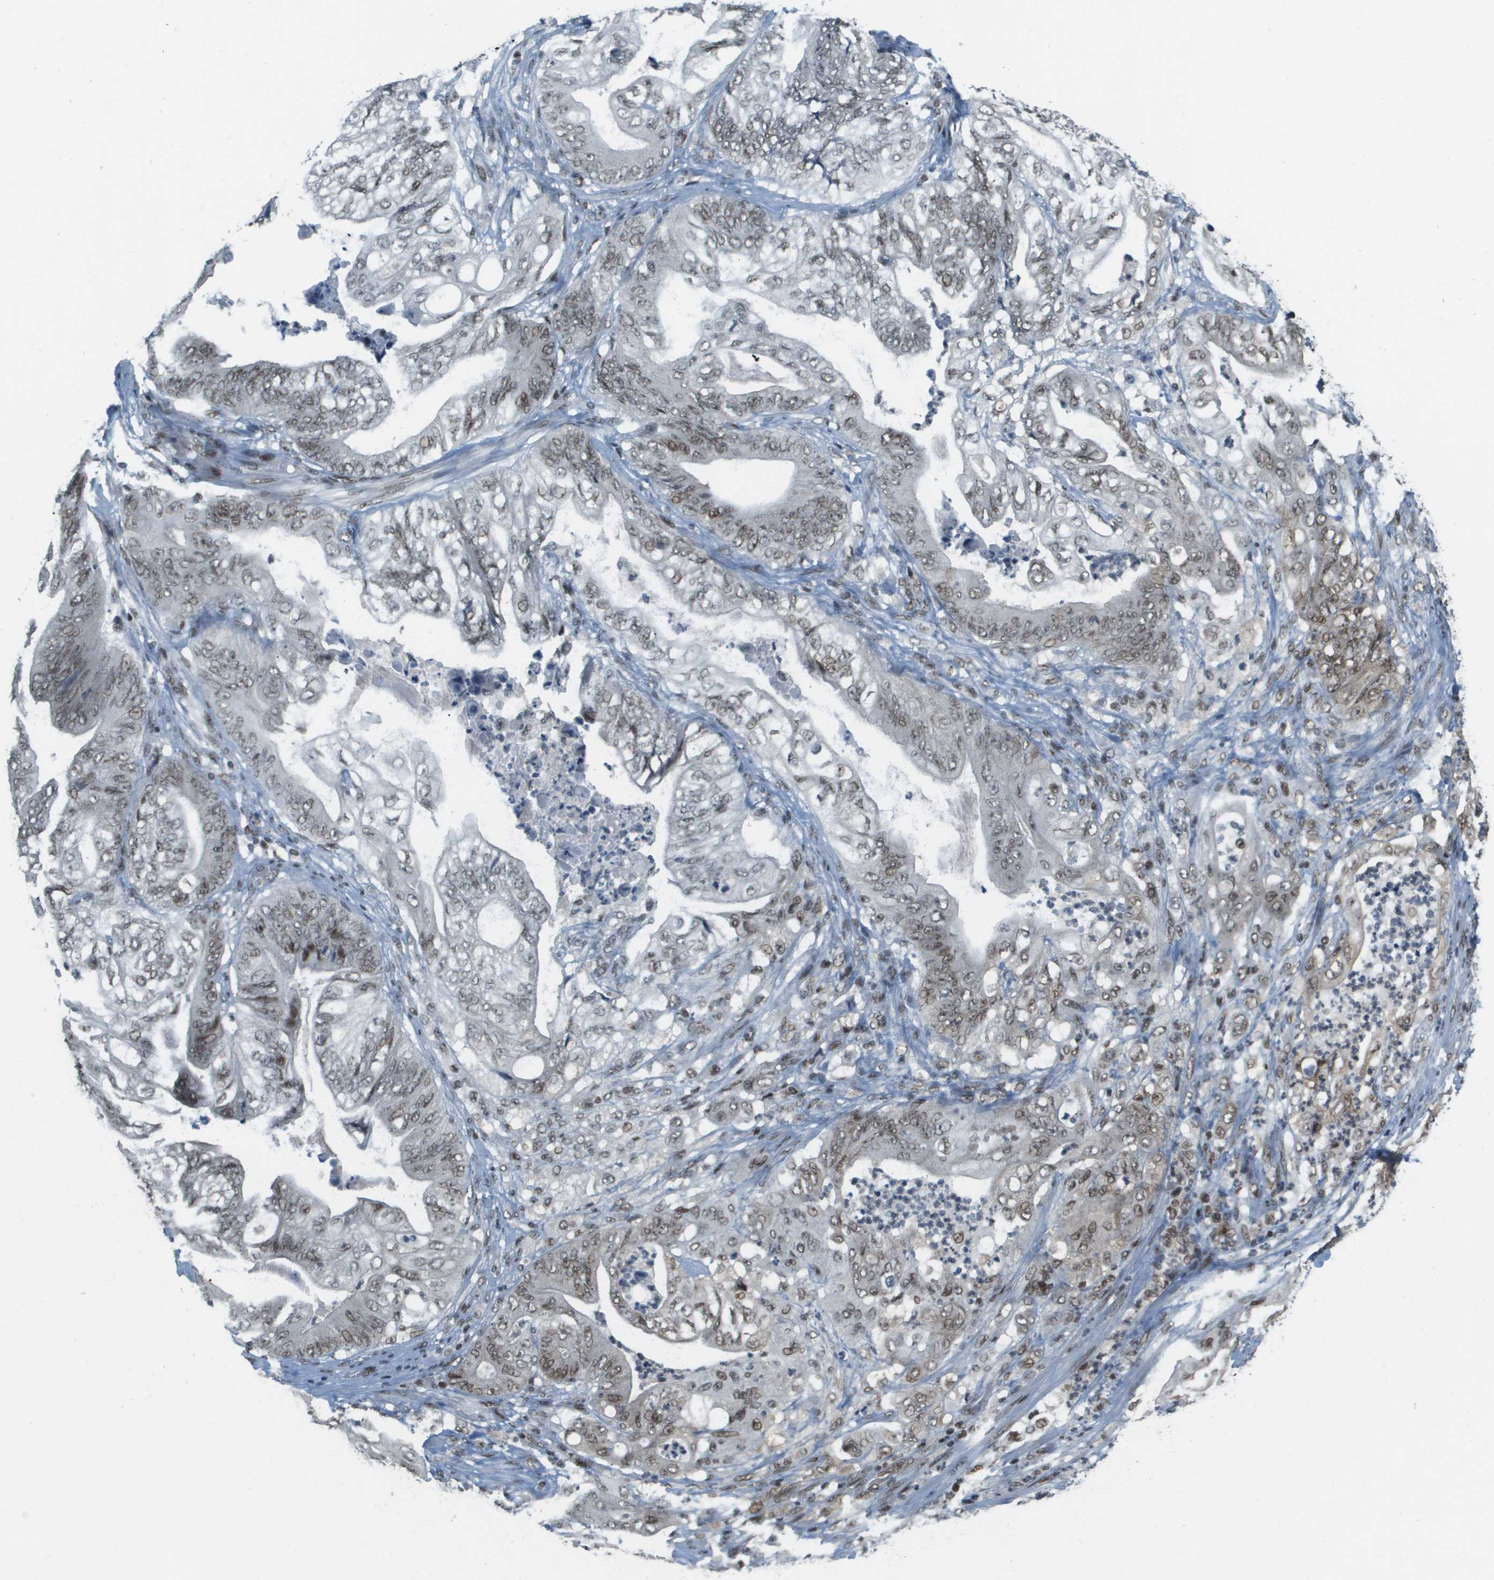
{"staining": {"intensity": "weak", "quantity": ">75%", "location": "nuclear"}, "tissue": "stomach cancer", "cell_type": "Tumor cells", "image_type": "cancer", "snomed": [{"axis": "morphology", "description": "Adenocarcinoma, NOS"}, {"axis": "topography", "description": "Stomach"}], "caption": "Immunohistochemical staining of human stomach adenocarcinoma displays low levels of weak nuclear protein expression in about >75% of tumor cells.", "gene": "IRF7", "patient": {"sex": "female", "age": 73}}